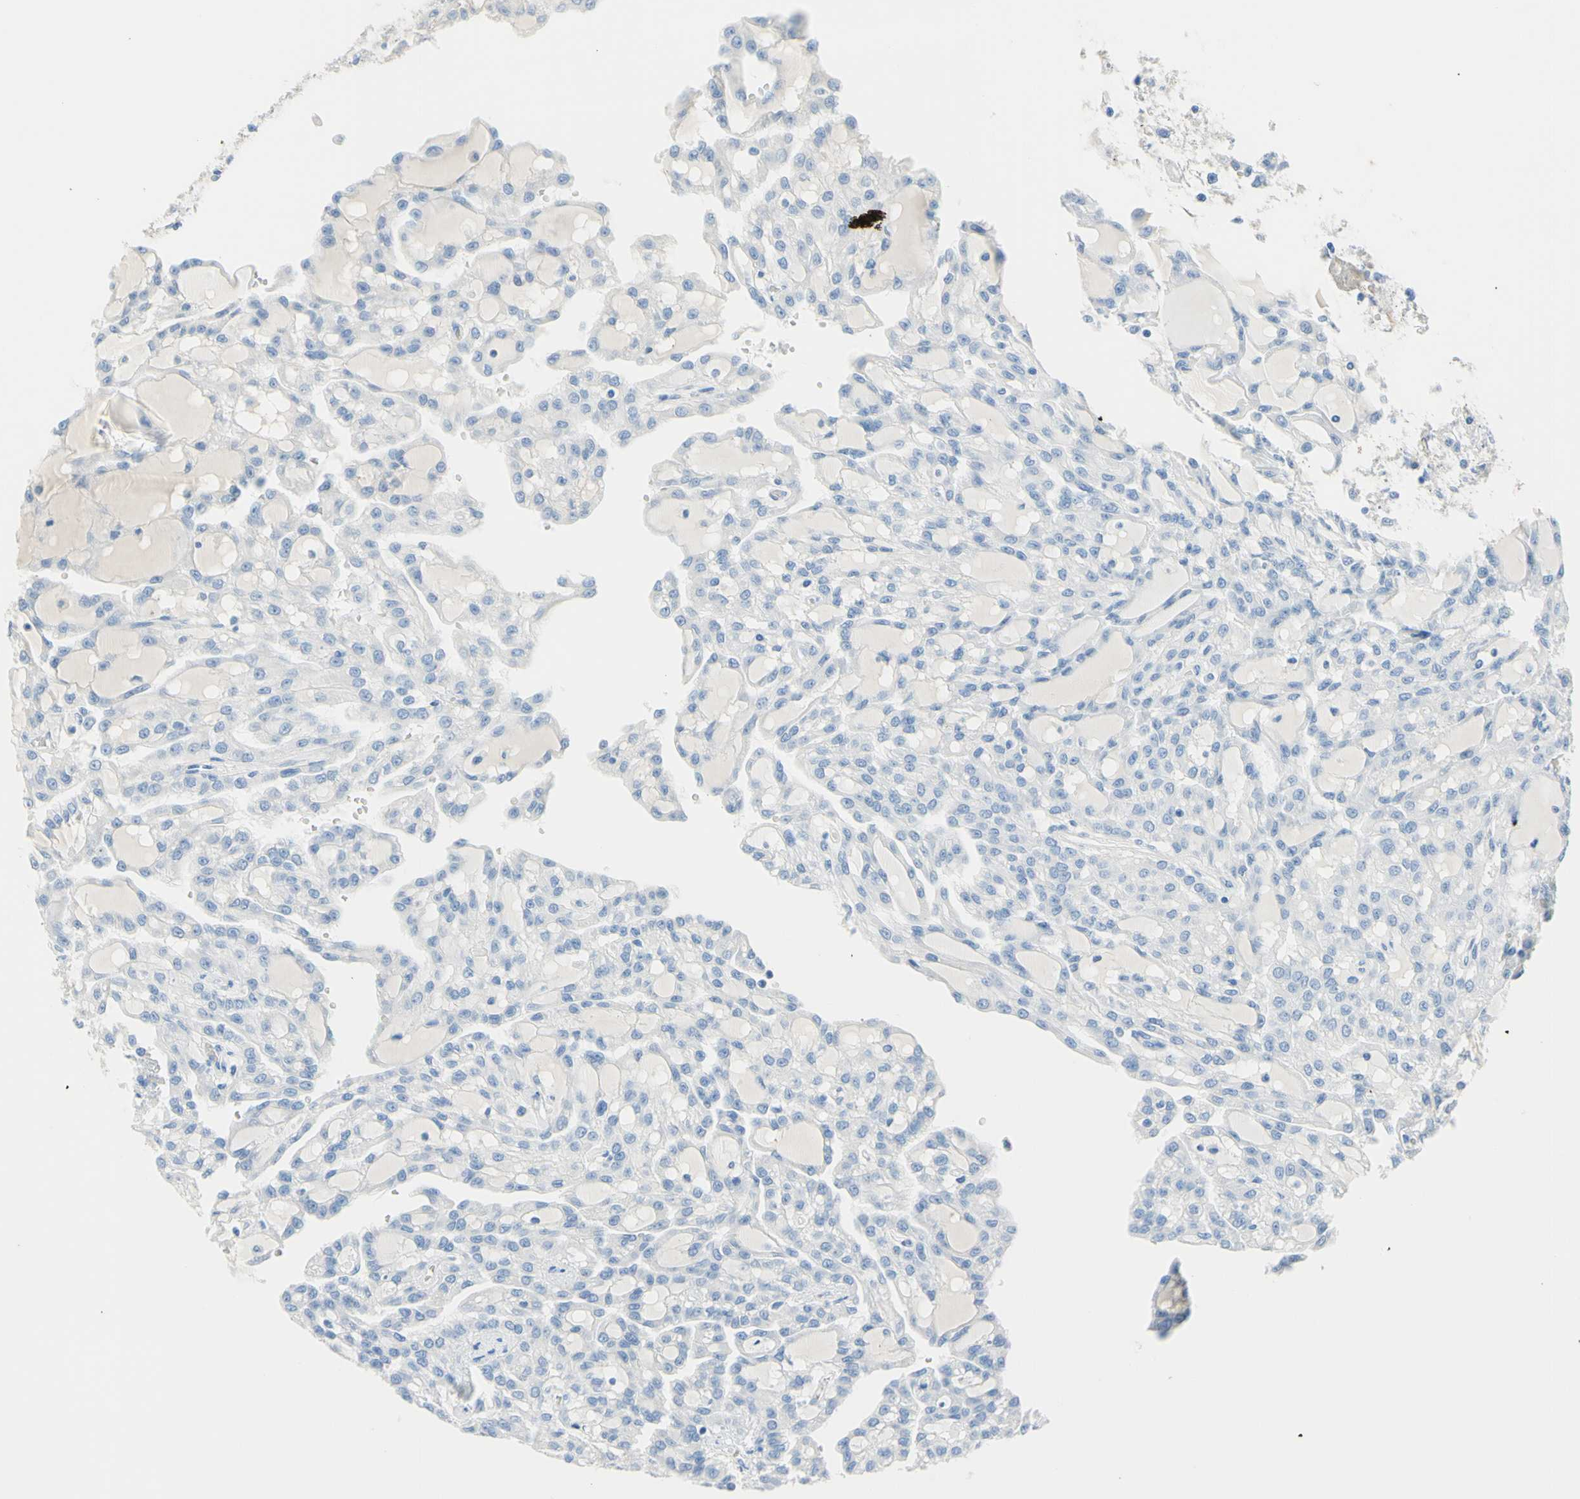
{"staining": {"intensity": "negative", "quantity": "none", "location": "none"}, "tissue": "renal cancer", "cell_type": "Tumor cells", "image_type": "cancer", "snomed": [{"axis": "morphology", "description": "Adenocarcinoma, NOS"}, {"axis": "topography", "description": "Kidney"}], "caption": "There is no significant expression in tumor cells of renal cancer.", "gene": "IL6ST", "patient": {"sex": "male", "age": 63}}